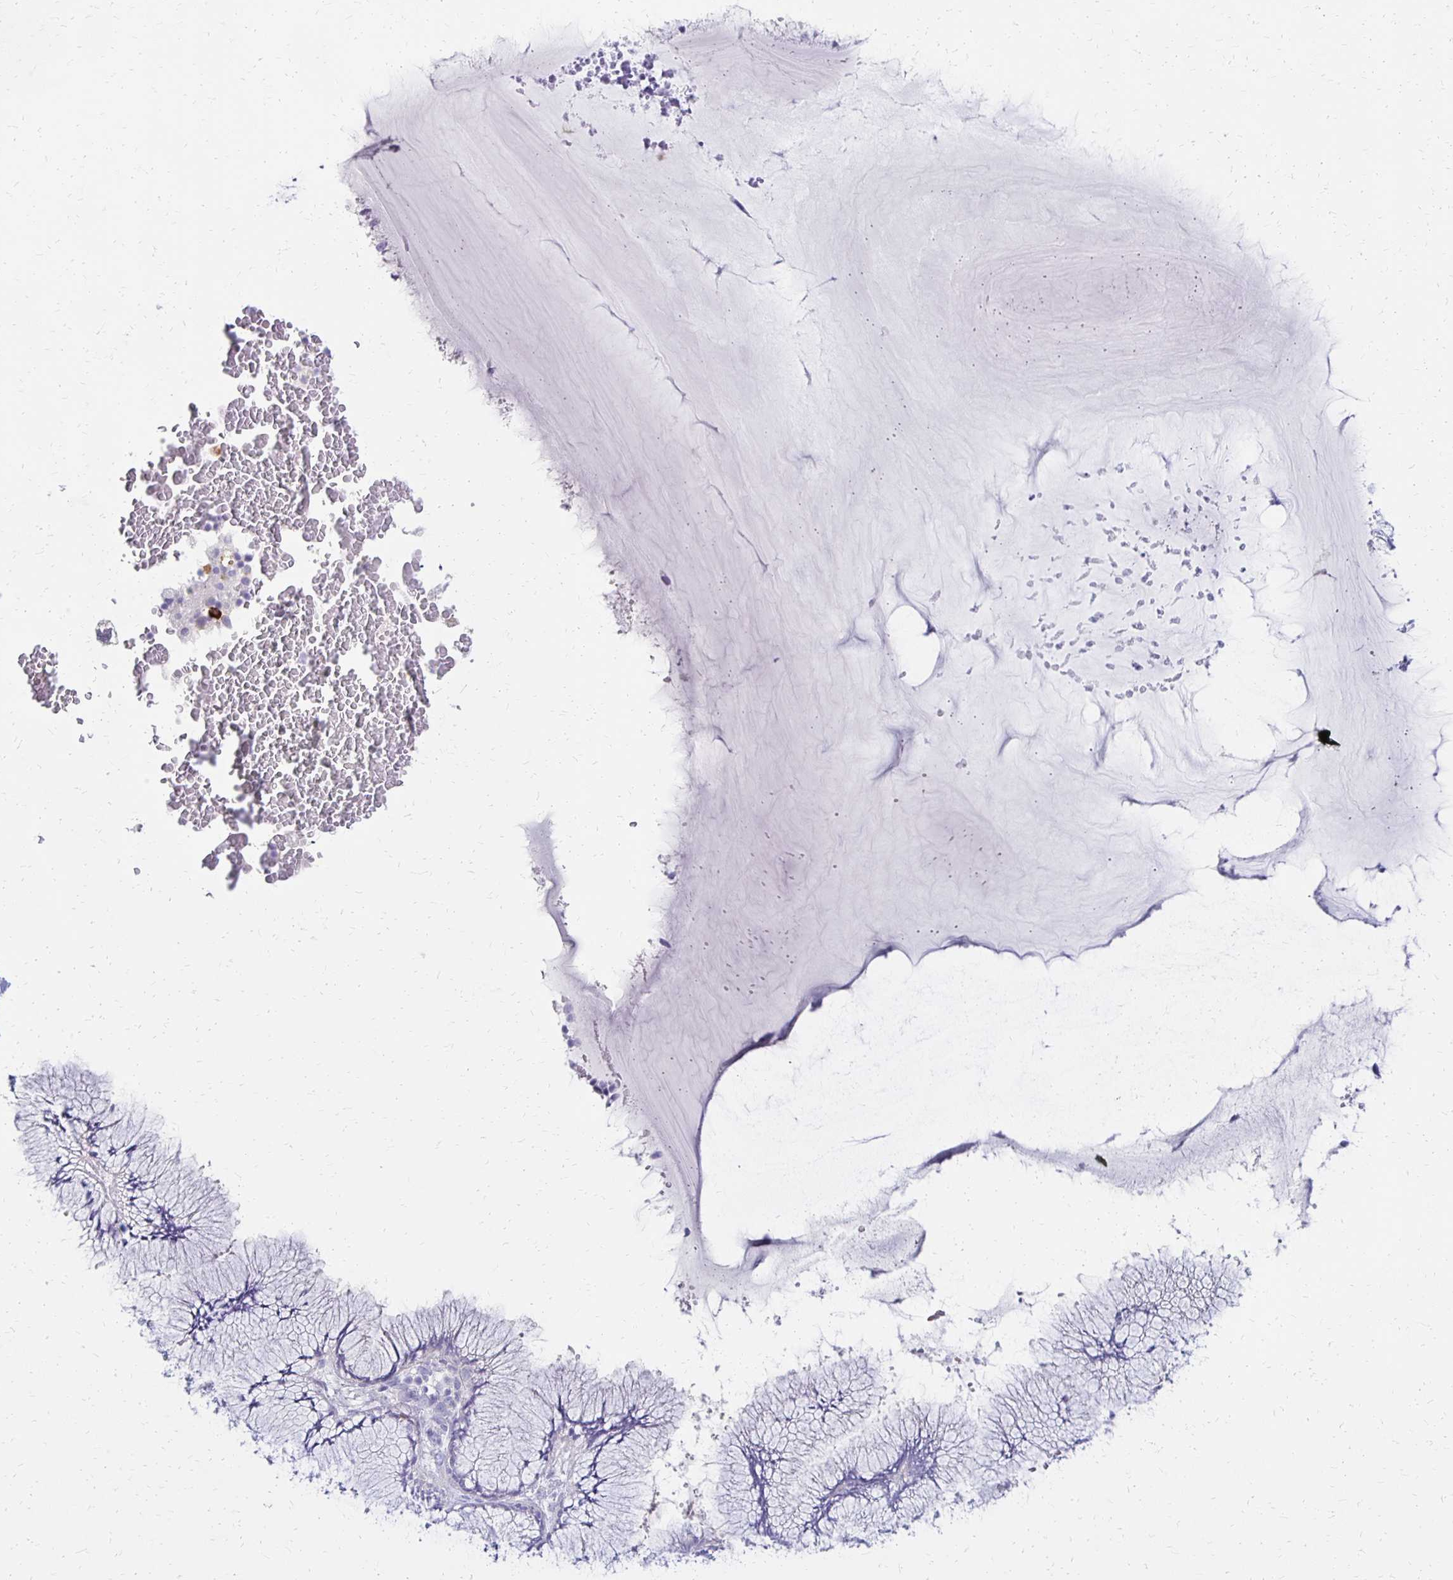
{"staining": {"intensity": "negative", "quantity": "none", "location": "none"}, "tissue": "cervix", "cell_type": "Glandular cells", "image_type": "normal", "snomed": [{"axis": "morphology", "description": "Normal tissue, NOS"}, {"axis": "topography", "description": "Cervix"}], "caption": "The histopathology image shows no significant expression in glandular cells of cervix. (Stains: DAB immunohistochemistry with hematoxylin counter stain, Microscopy: brightfield microscopy at high magnification).", "gene": "FNTB", "patient": {"sex": "female", "age": 37}}